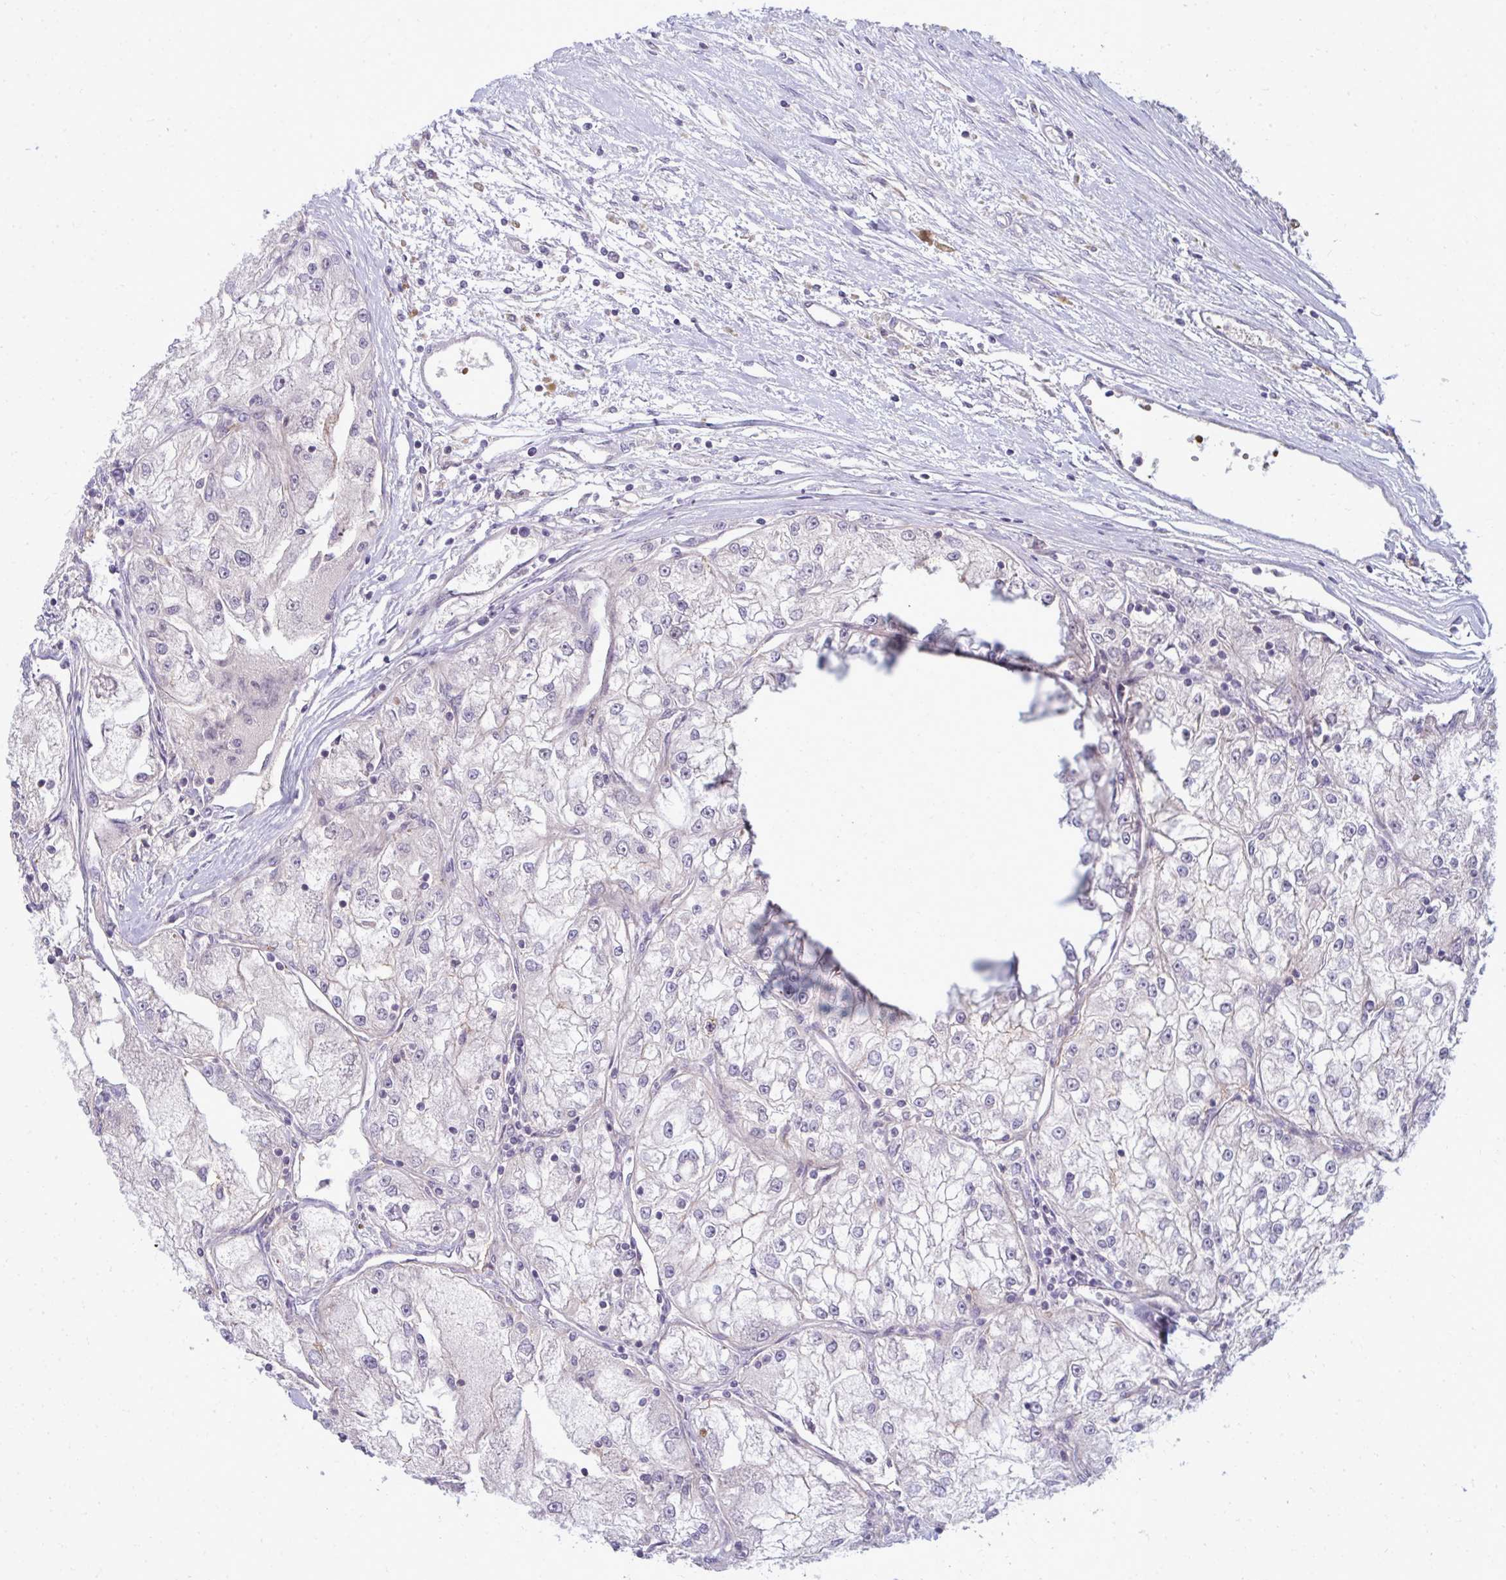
{"staining": {"intensity": "negative", "quantity": "none", "location": "none"}, "tissue": "renal cancer", "cell_type": "Tumor cells", "image_type": "cancer", "snomed": [{"axis": "morphology", "description": "Adenocarcinoma, NOS"}, {"axis": "topography", "description": "Kidney"}], "caption": "This is a histopathology image of IHC staining of adenocarcinoma (renal), which shows no staining in tumor cells.", "gene": "SLC14A1", "patient": {"sex": "female", "age": 72}}